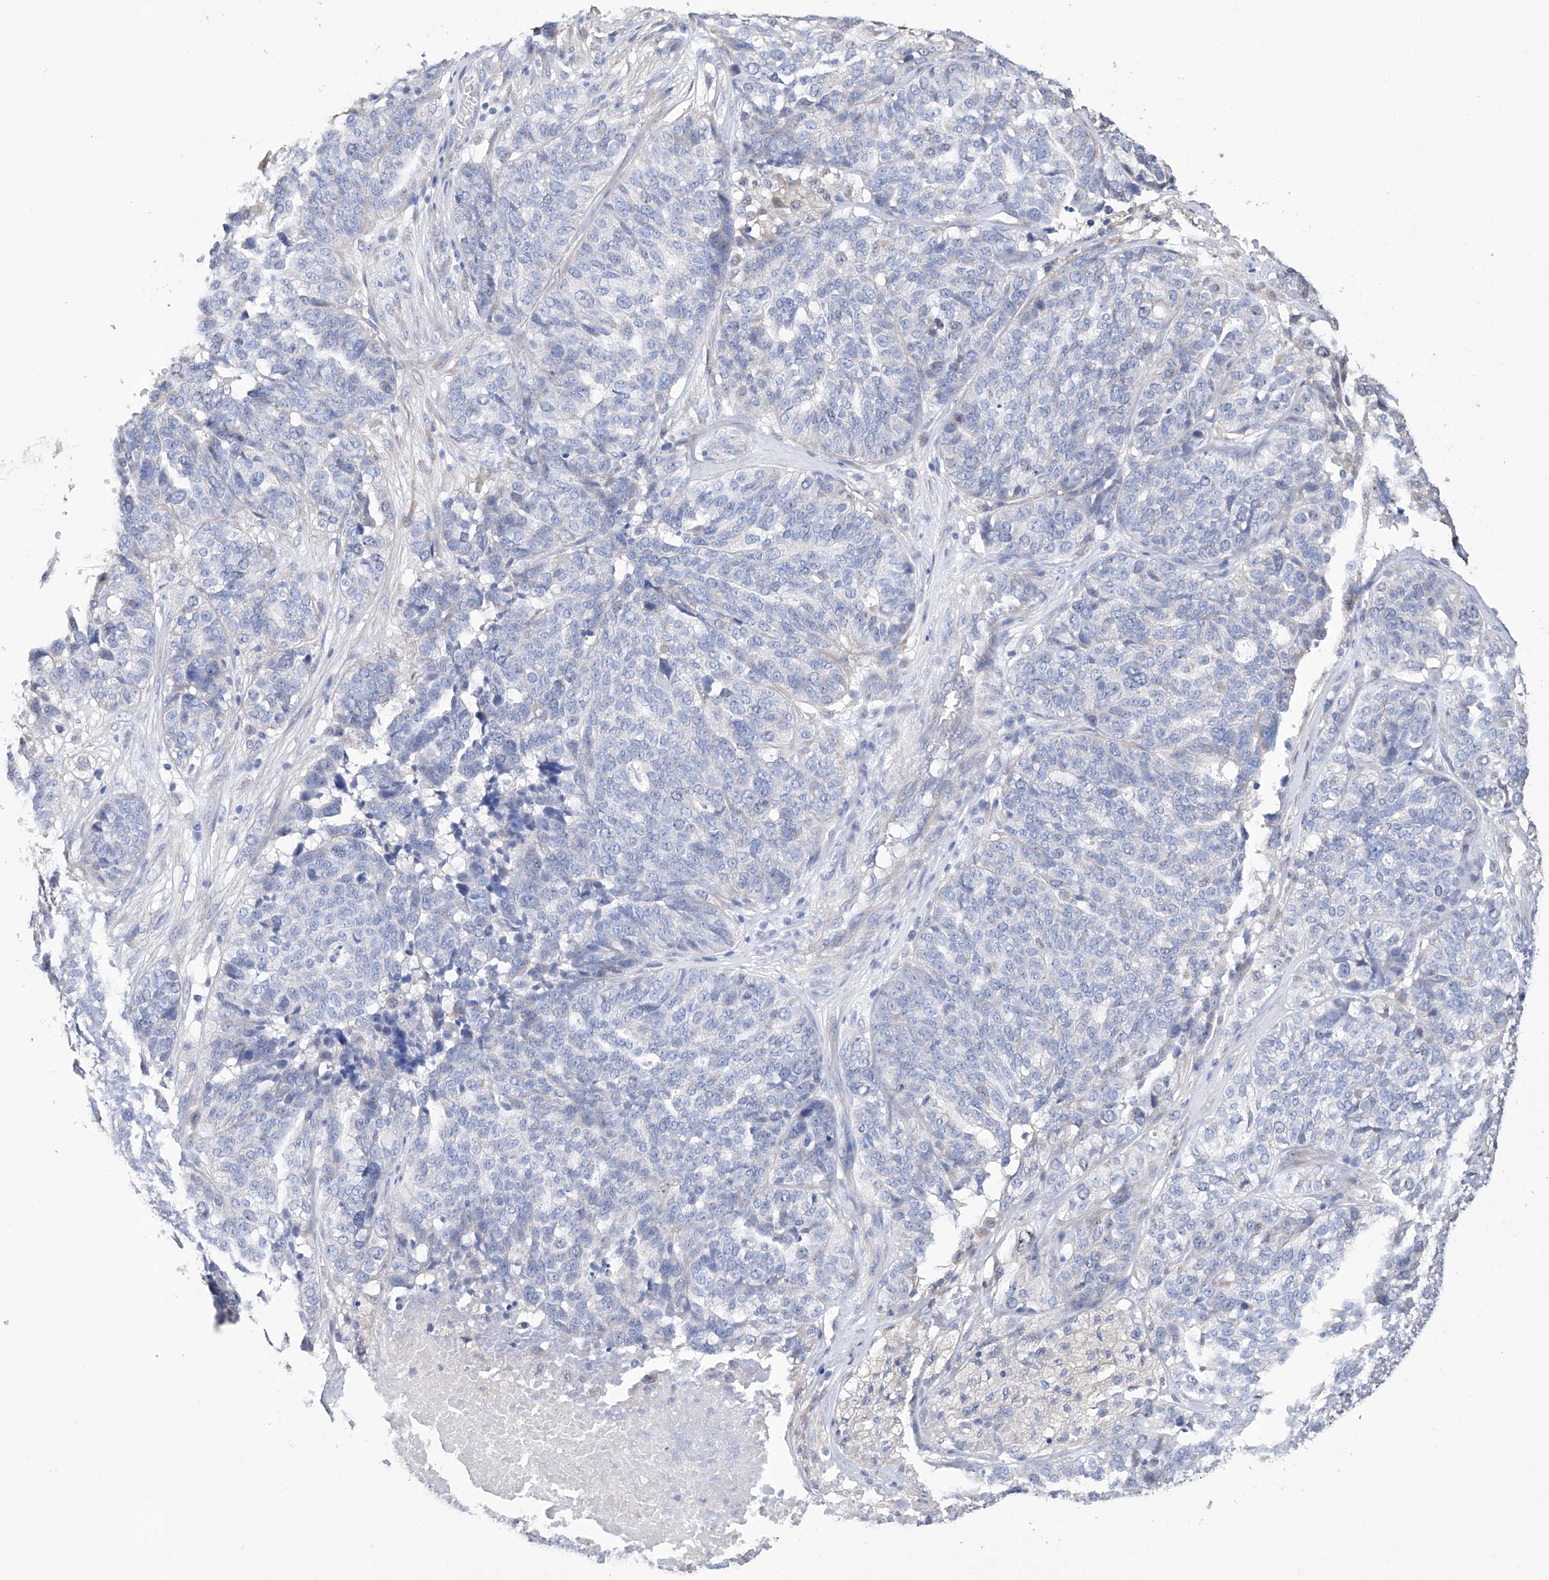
{"staining": {"intensity": "negative", "quantity": "none", "location": "none"}, "tissue": "ovarian cancer", "cell_type": "Tumor cells", "image_type": "cancer", "snomed": [{"axis": "morphology", "description": "Cystadenocarcinoma, serous, NOS"}, {"axis": "topography", "description": "Ovary"}], "caption": "High magnification brightfield microscopy of ovarian cancer (serous cystadenocarcinoma) stained with DAB (3,3'-diaminobenzidine) (brown) and counterstained with hematoxylin (blue): tumor cells show no significant staining.", "gene": "AFG1L", "patient": {"sex": "female", "age": 59}}